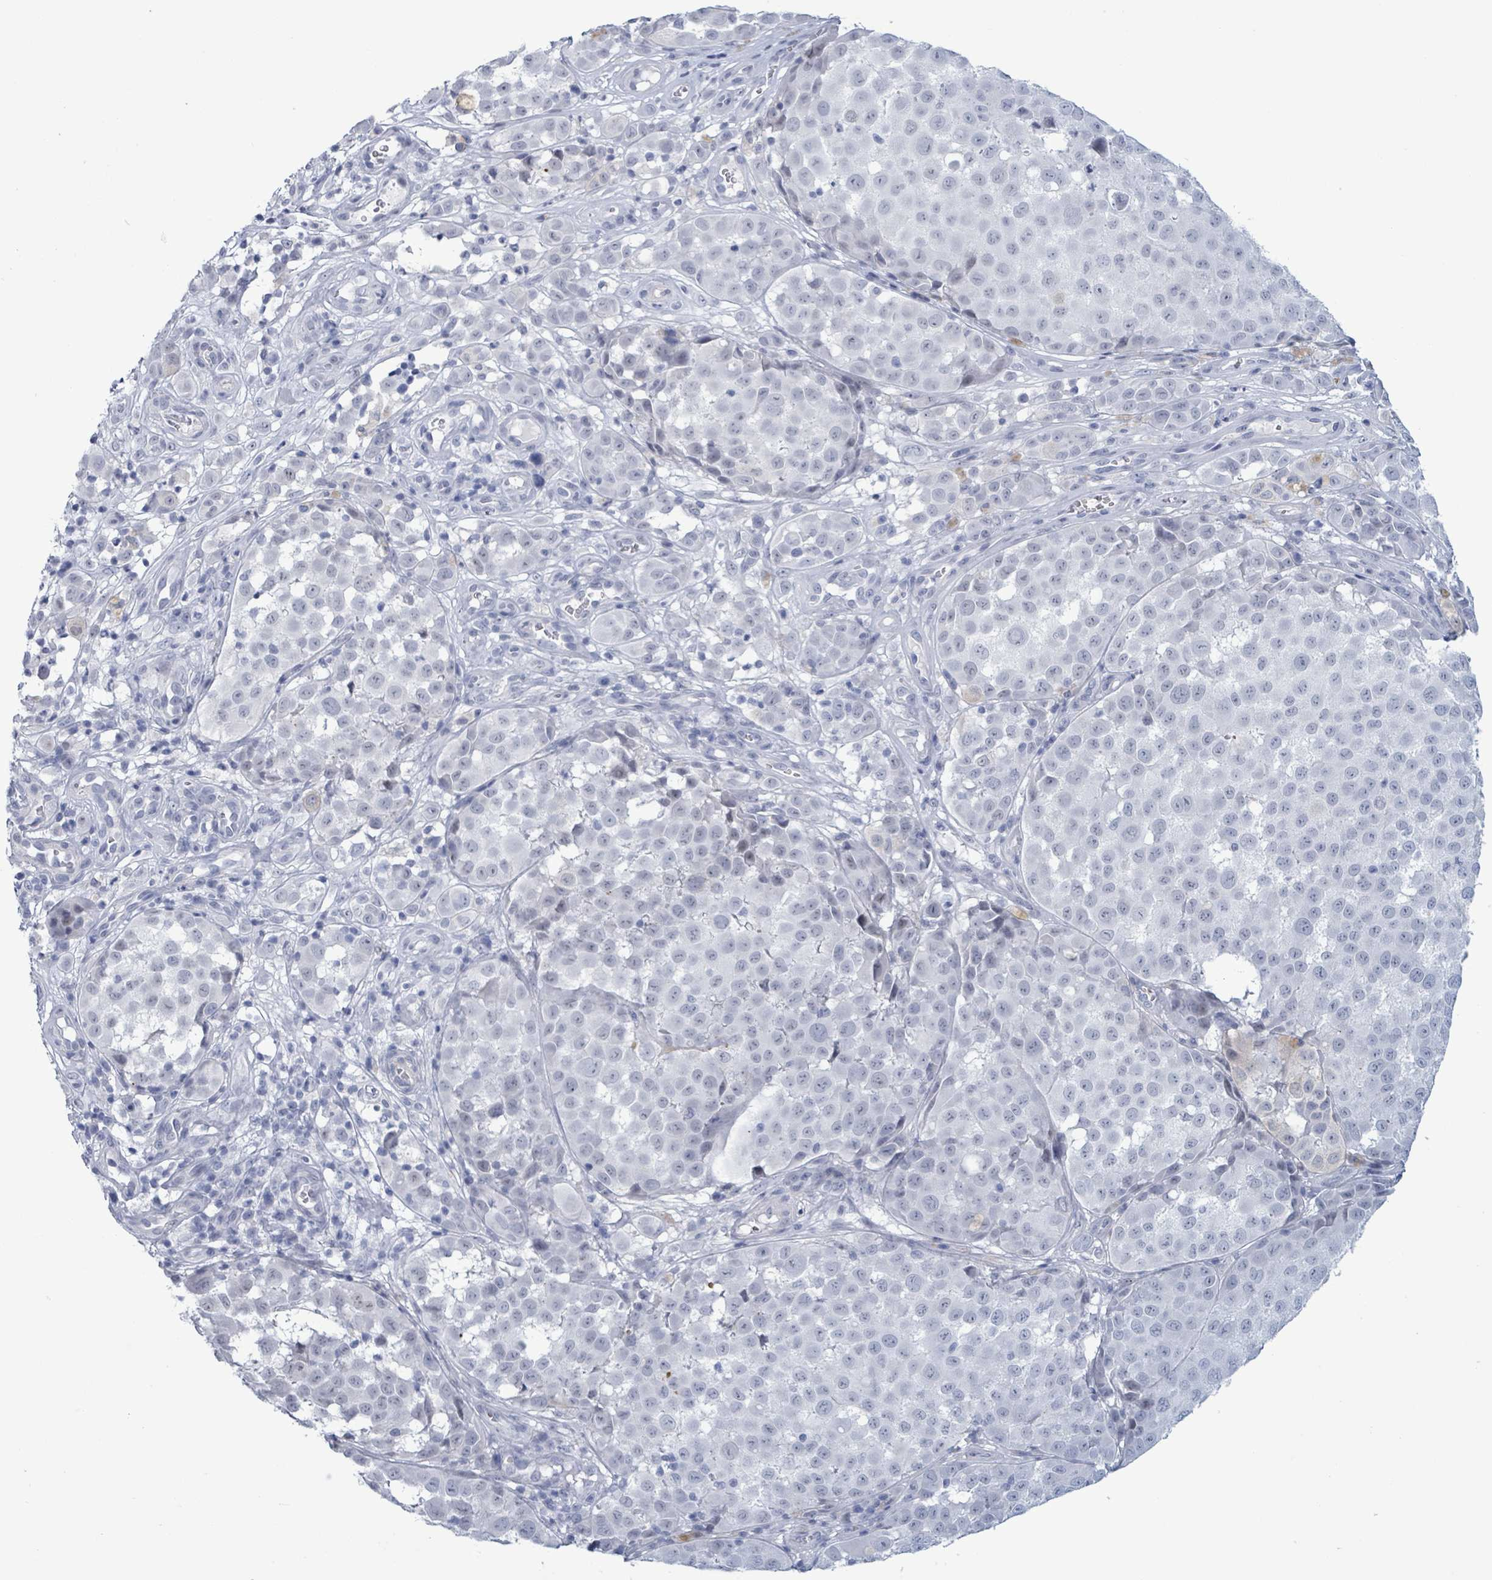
{"staining": {"intensity": "negative", "quantity": "none", "location": "none"}, "tissue": "melanoma", "cell_type": "Tumor cells", "image_type": "cancer", "snomed": [{"axis": "morphology", "description": "Malignant melanoma, NOS"}, {"axis": "topography", "description": "Skin"}], "caption": "An image of melanoma stained for a protein reveals no brown staining in tumor cells.", "gene": "ZNF771", "patient": {"sex": "male", "age": 64}}